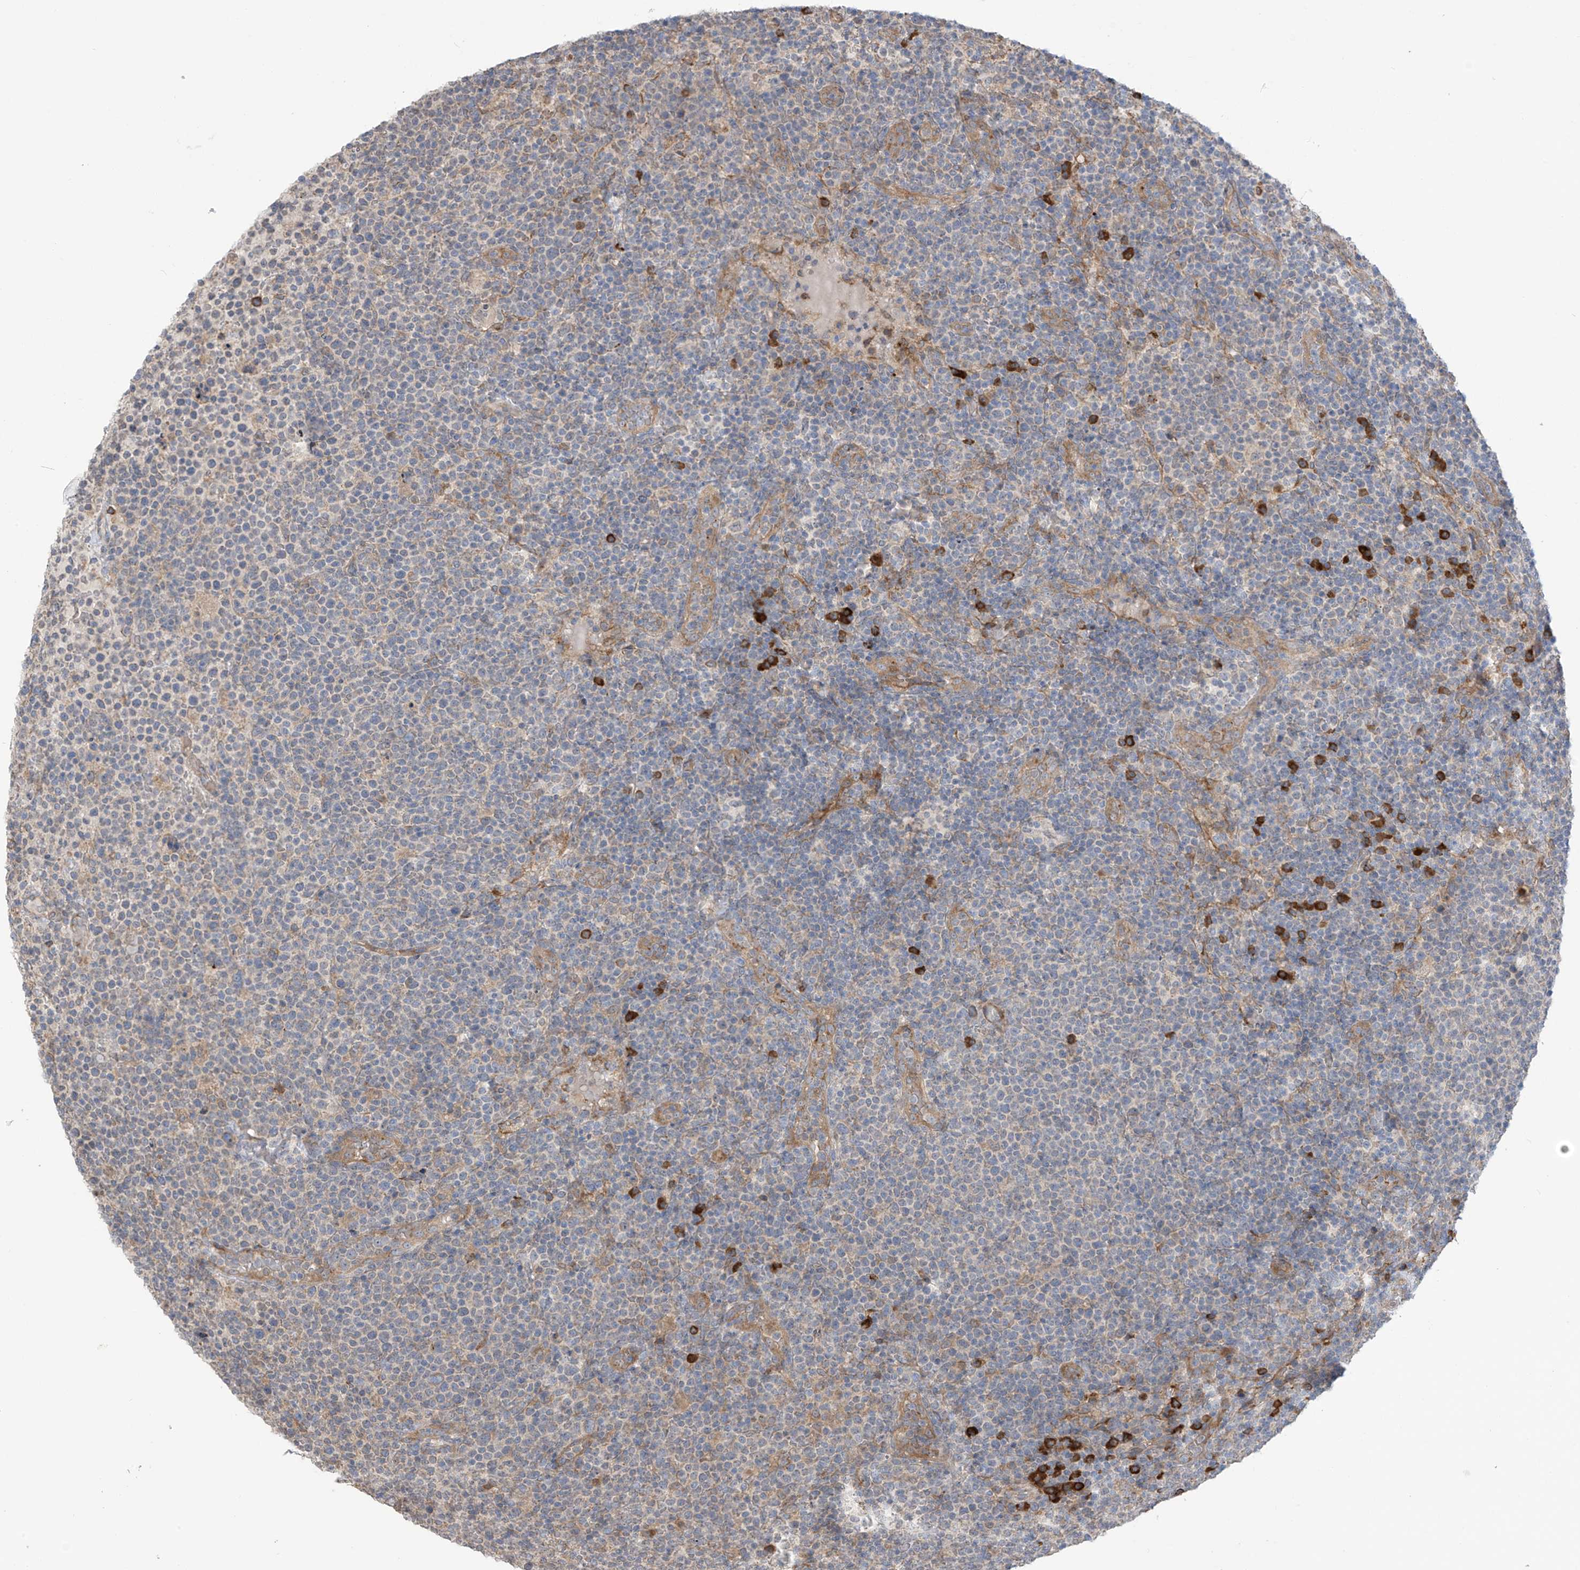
{"staining": {"intensity": "negative", "quantity": "none", "location": "none"}, "tissue": "lymphoma", "cell_type": "Tumor cells", "image_type": "cancer", "snomed": [{"axis": "morphology", "description": "Malignant lymphoma, non-Hodgkin's type, High grade"}, {"axis": "topography", "description": "Lymph node"}], "caption": "High magnification brightfield microscopy of lymphoma stained with DAB (3,3'-diaminobenzidine) (brown) and counterstained with hematoxylin (blue): tumor cells show no significant expression.", "gene": "KIAA1522", "patient": {"sex": "male", "age": 61}}